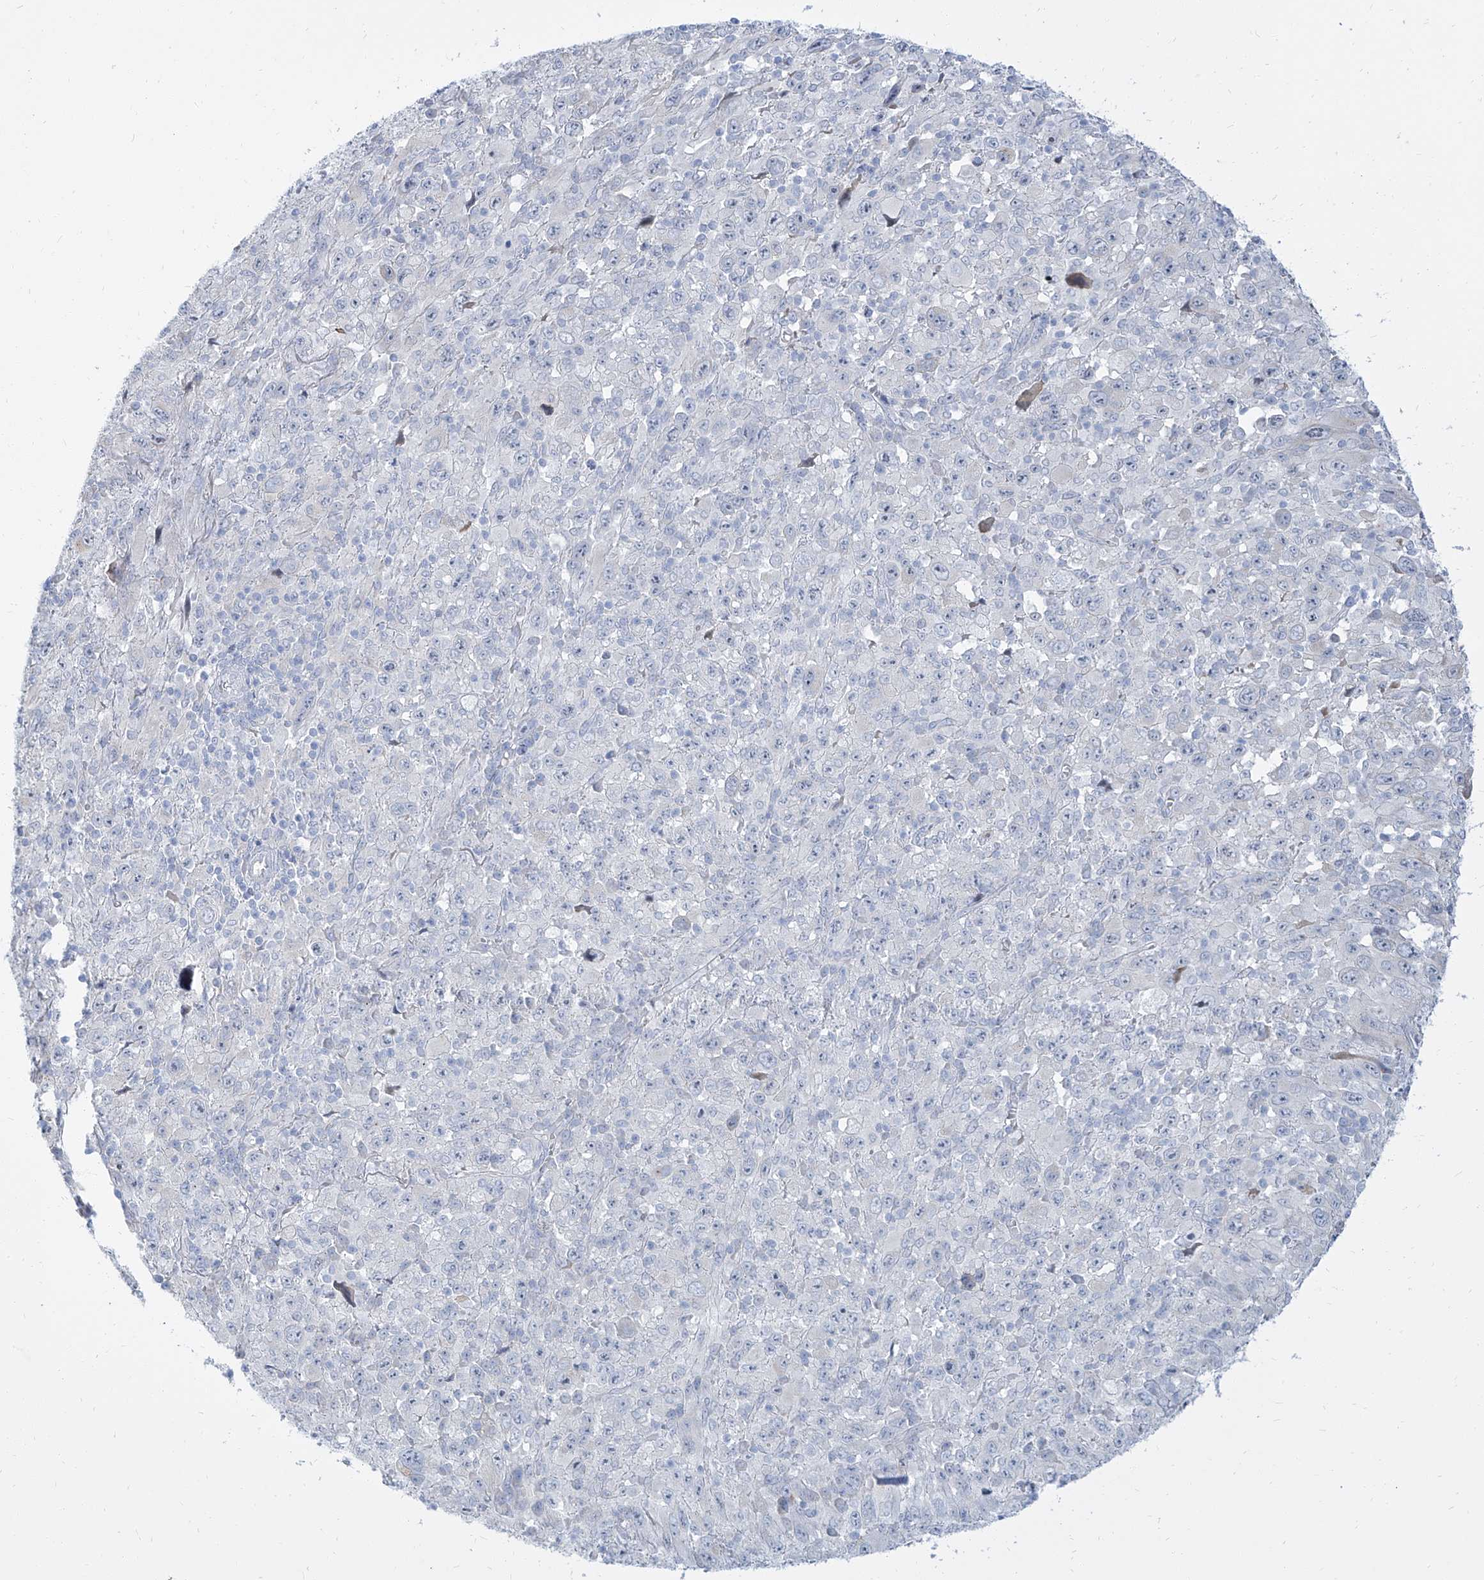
{"staining": {"intensity": "negative", "quantity": "none", "location": "none"}, "tissue": "melanoma", "cell_type": "Tumor cells", "image_type": "cancer", "snomed": [{"axis": "morphology", "description": "Malignant melanoma, Metastatic site"}, {"axis": "topography", "description": "Skin"}], "caption": "Tumor cells show no significant protein expression in melanoma.", "gene": "TXLNB", "patient": {"sex": "female", "age": 56}}